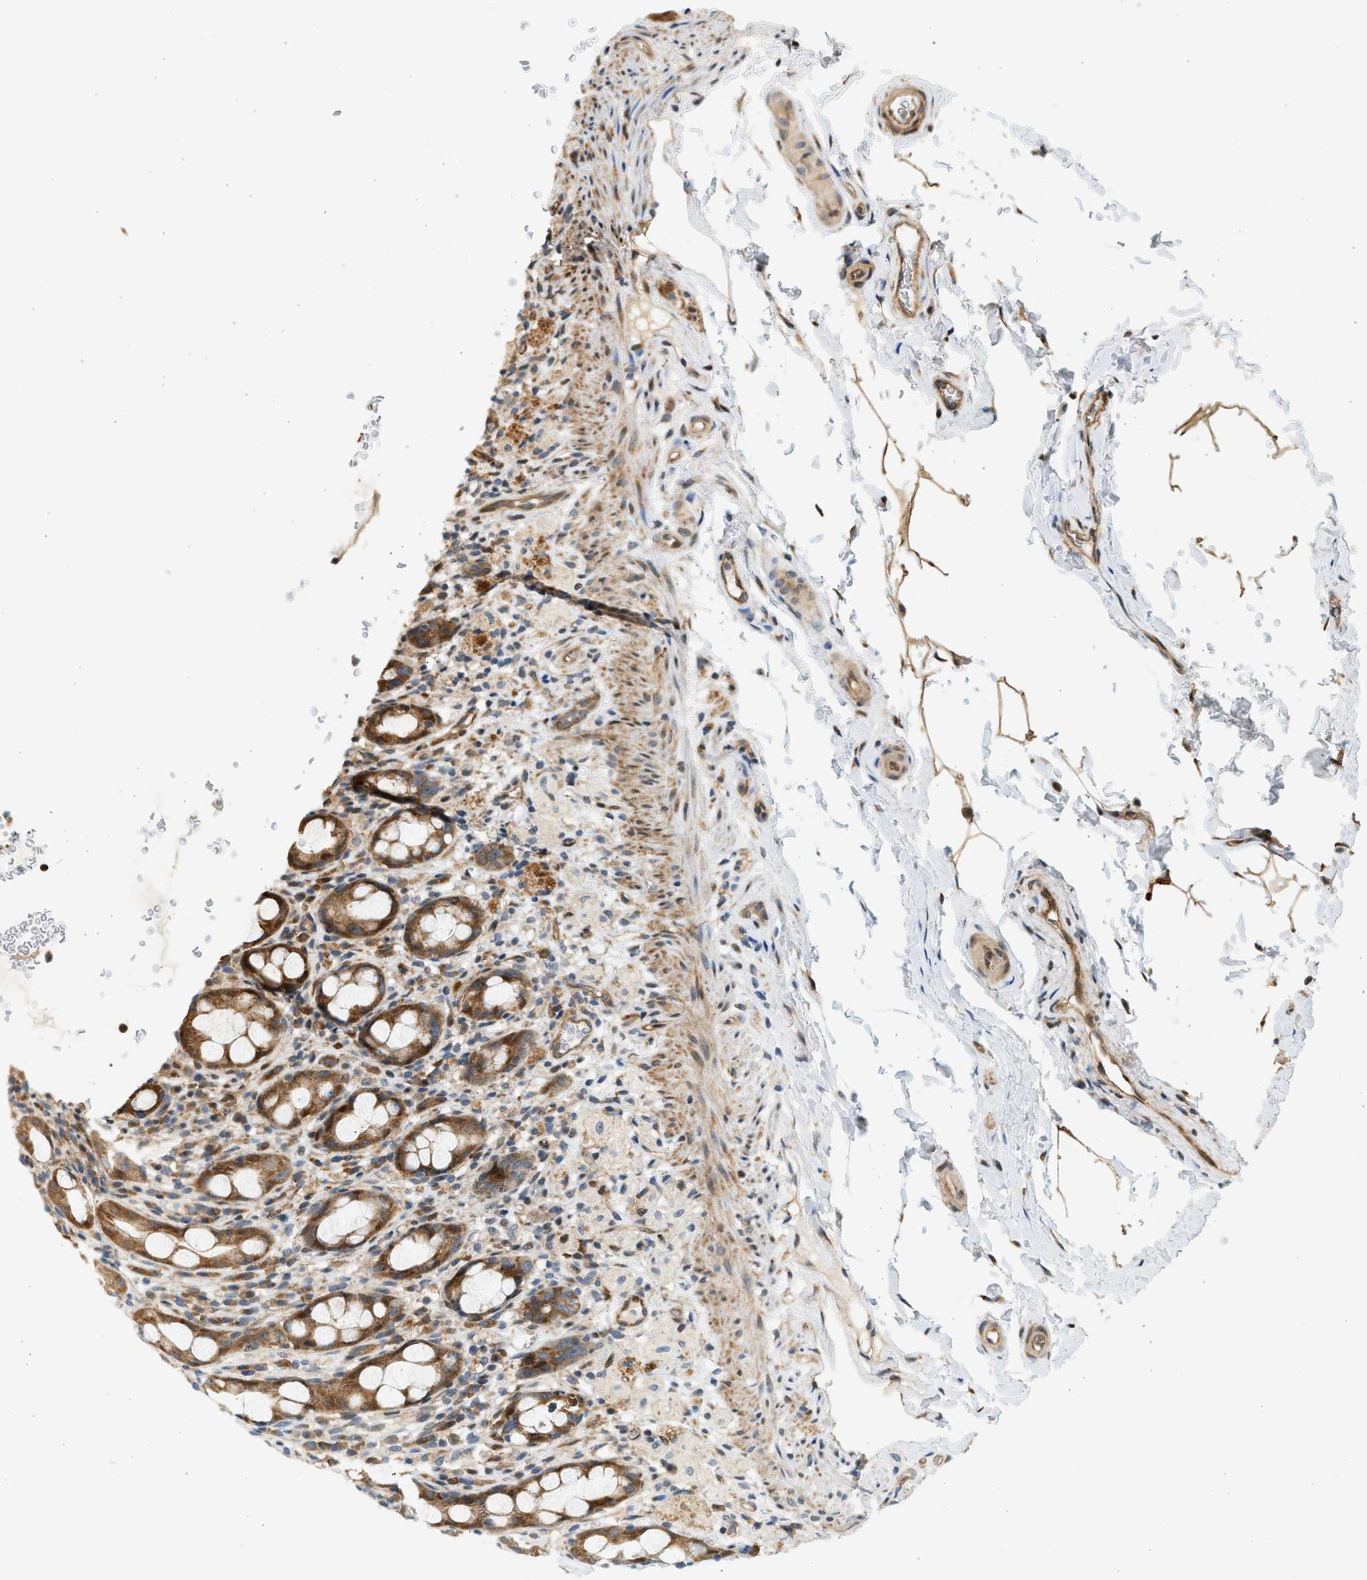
{"staining": {"intensity": "moderate", "quantity": ">75%", "location": "cytoplasmic/membranous"}, "tissue": "rectum", "cell_type": "Glandular cells", "image_type": "normal", "snomed": [{"axis": "morphology", "description": "Normal tissue, NOS"}, {"axis": "topography", "description": "Rectum"}], "caption": "Immunohistochemistry (IHC) of unremarkable rectum displays medium levels of moderate cytoplasmic/membranous expression in about >75% of glandular cells. The staining was performed using DAB (3,3'-diaminobenzidine) to visualize the protein expression in brown, while the nuclei were stained in blue with hematoxylin (Magnification: 20x).", "gene": "NRSN2", "patient": {"sex": "male", "age": 44}}